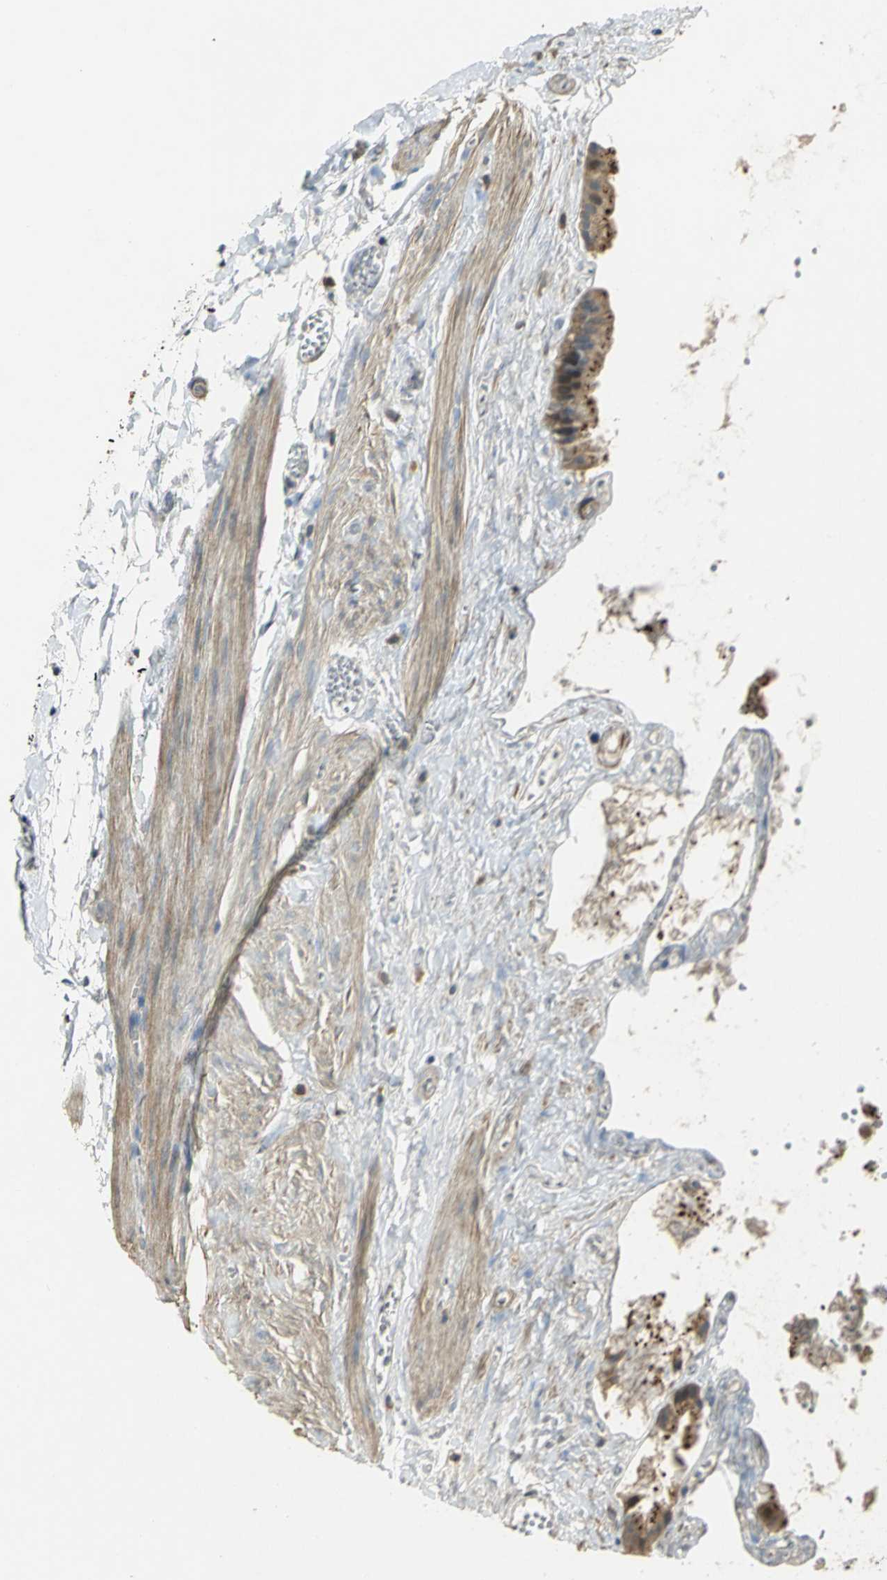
{"staining": {"intensity": "strong", "quantity": ">75%", "location": "cytoplasmic/membranous"}, "tissue": "gallbladder", "cell_type": "Glandular cells", "image_type": "normal", "snomed": [{"axis": "morphology", "description": "Normal tissue, NOS"}, {"axis": "topography", "description": "Gallbladder"}], "caption": "High-magnification brightfield microscopy of benign gallbladder stained with DAB (brown) and counterstained with hematoxylin (blue). glandular cells exhibit strong cytoplasmic/membranous expression is identified in approximately>75% of cells.", "gene": "IL17RB", "patient": {"sex": "female", "age": 63}}